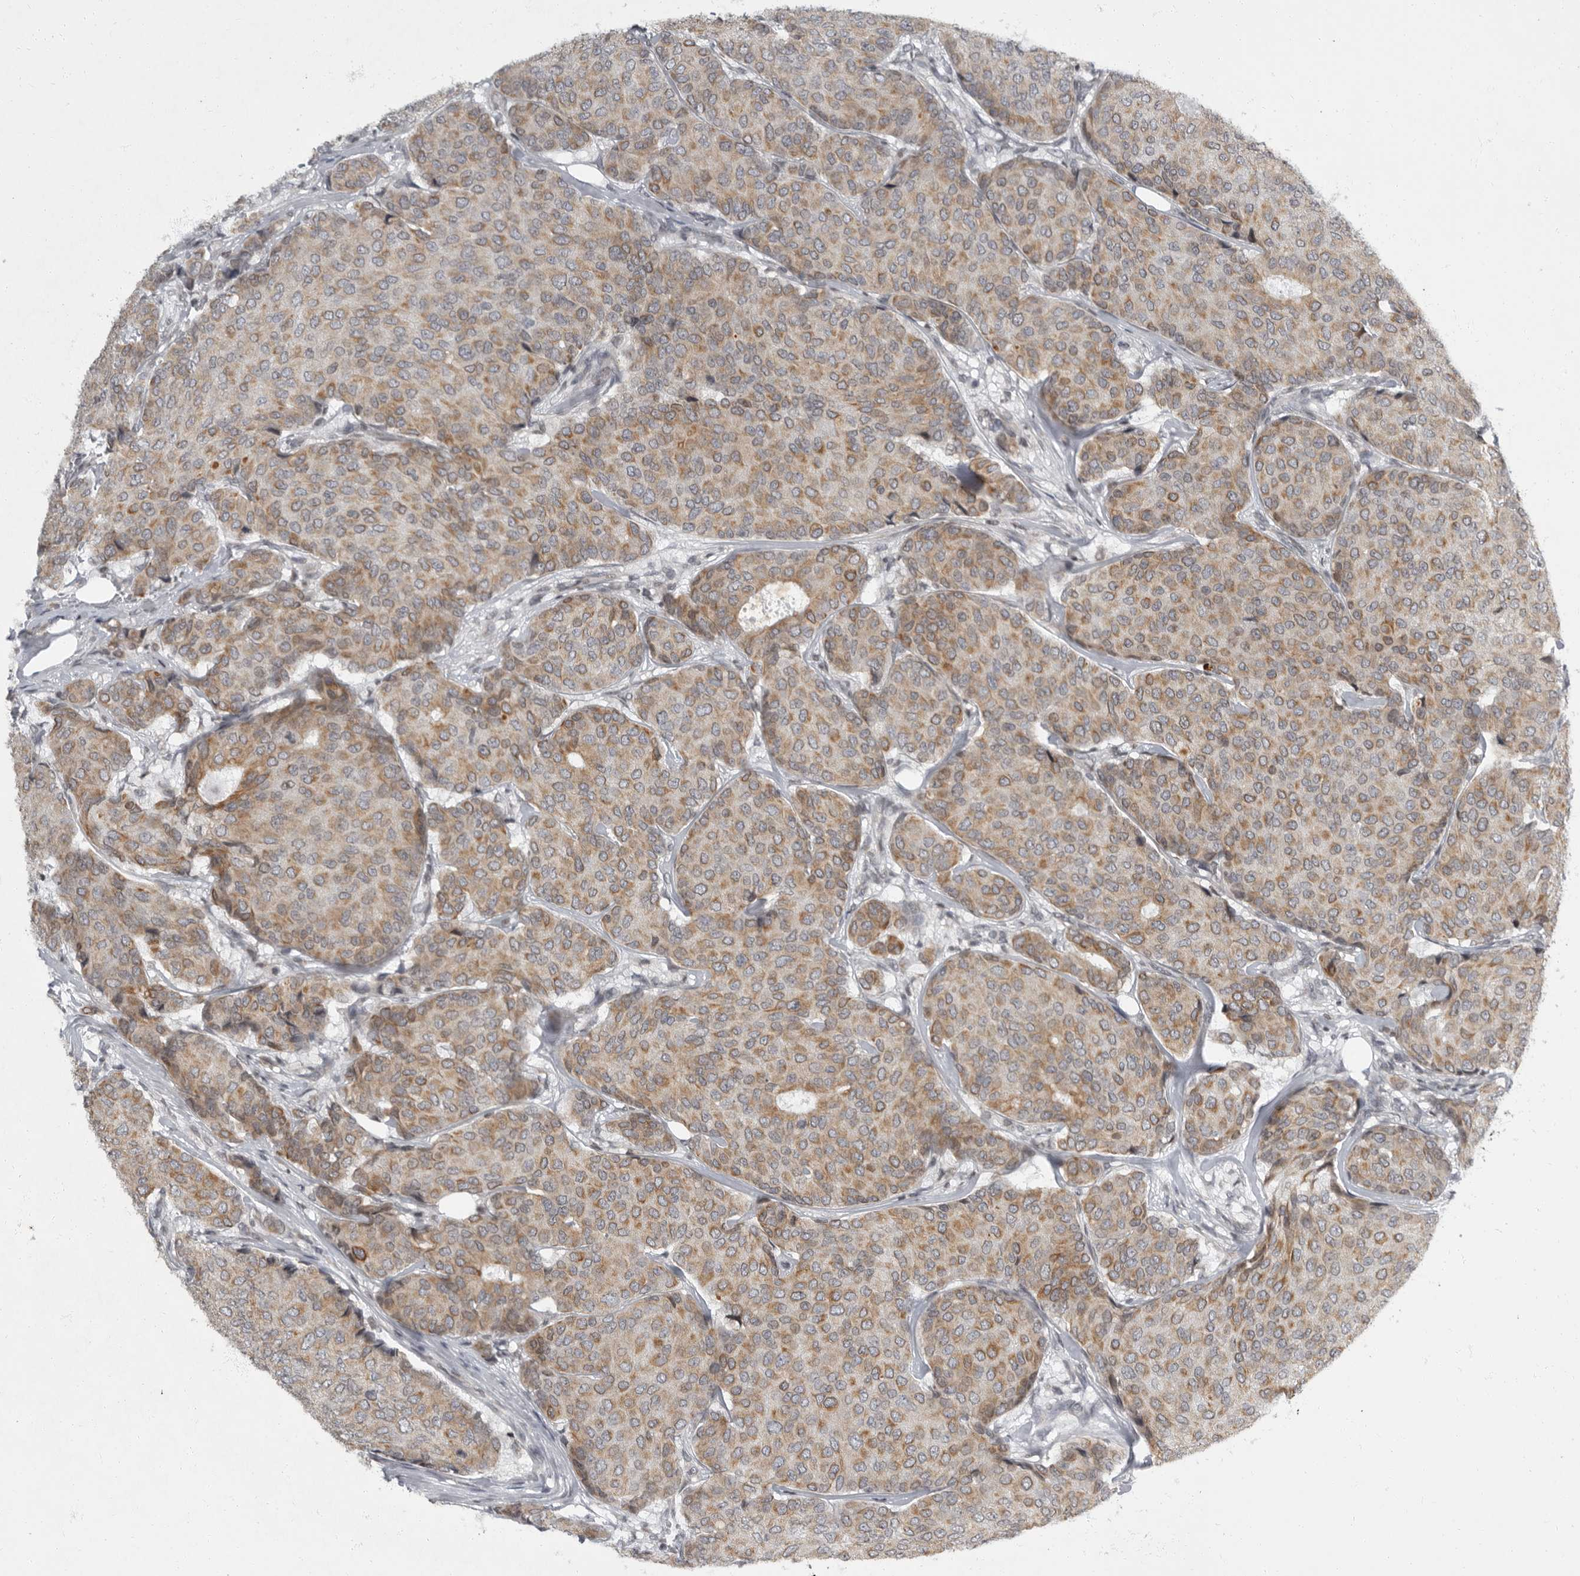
{"staining": {"intensity": "moderate", "quantity": ">75%", "location": "cytoplasmic/membranous"}, "tissue": "breast cancer", "cell_type": "Tumor cells", "image_type": "cancer", "snomed": [{"axis": "morphology", "description": "Duct carcinoma"}, {"axis": "topography", "description": "Breast"}], "caption": "Human breast intraductal carcinoma stained for a protein (brown) demonstrates moderate cytoplasmic/membranous positive positivity in about >75% of tumor cells.", "gene": "EVI5", "patient": {"sex": "female", "age": 75}}